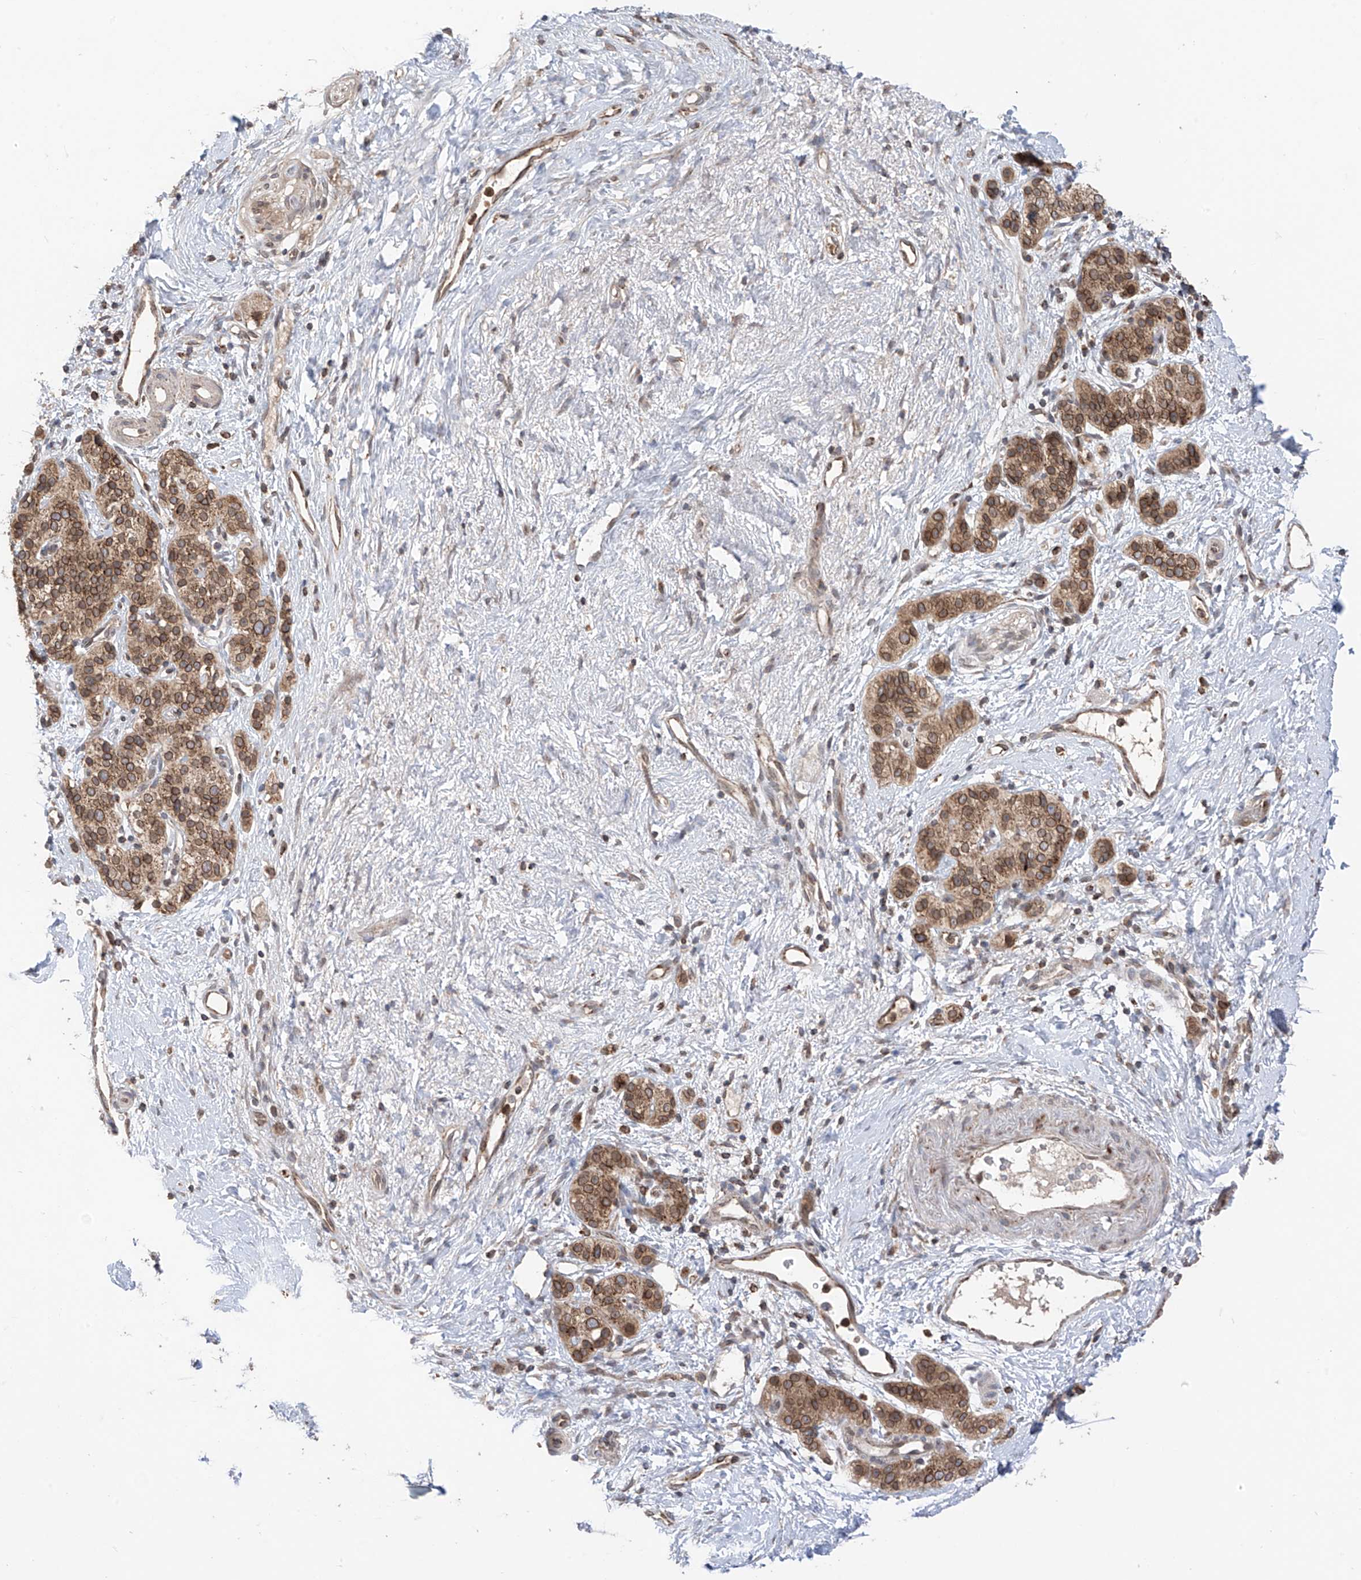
{"staining": {"intensity": "moderate", "quantity": ">75%", "location": "cytoplasmic/membranous,nuclear"}, "tissue": "pancreatic cancer", "cell_type": "Tumor cells", "image_type": "cancer", "snomed": [{"axis": "morphology", "description": "Adenocarcinoma, NOS"}, {"axis": "topography", "description": "Pancreas"}], "caption": "Adenocarcinoma (pancreatic) tissue displays moderate cytoplasmic/membranous and nuclear expression in about >75% of tumor cells", "gene": "AHCTF1", "patient": {"sex": "male", "age": 50}}